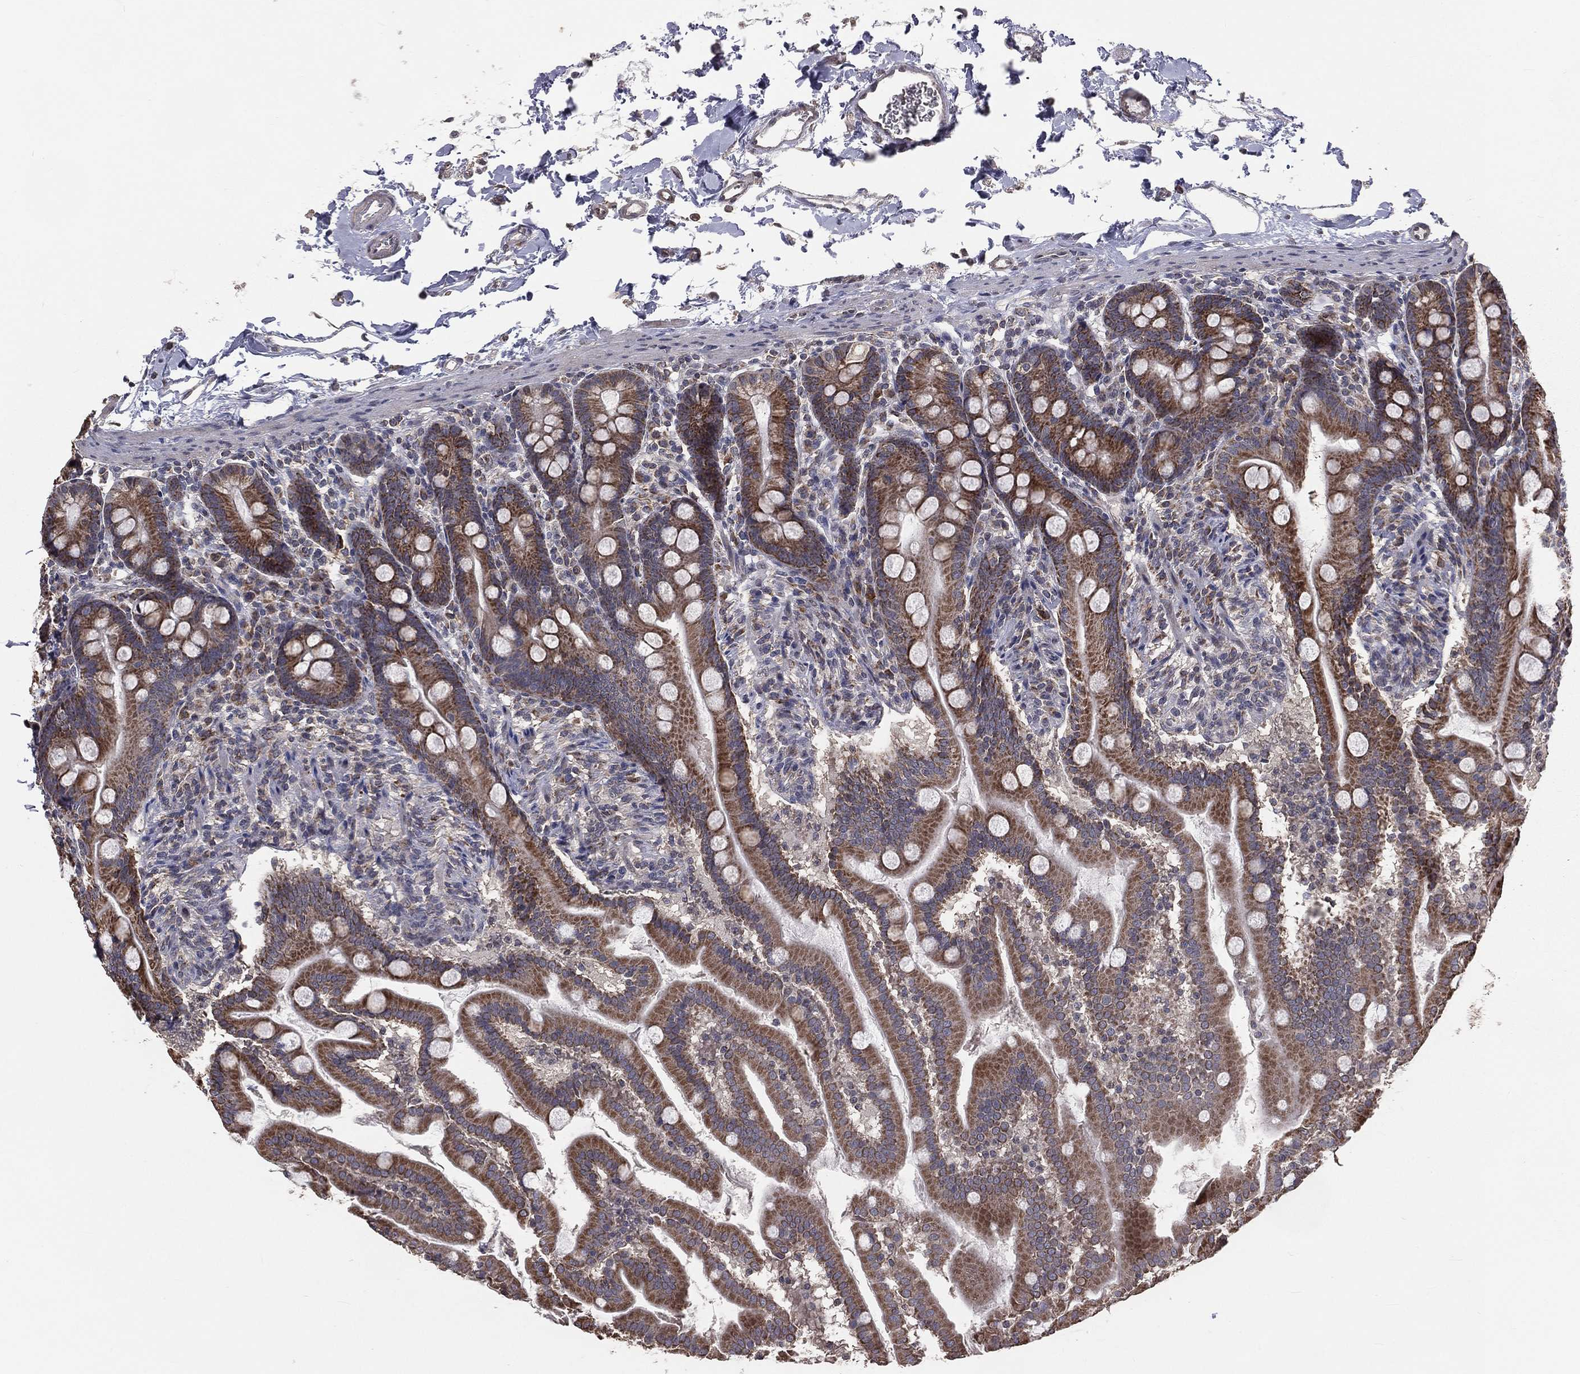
{"staining": {"intensity": "strong", "quantity": "25%-75%", "location": "cytoplasmic/membranous"}, "tissue": "small intestine", "cell_type": "Glandular cells", "image_type": "normal", "snomed": [{"axis": "morphology", "description": "Normal tissue, NOS"}, {"axis": "topography", "description": "Small intestine"}], "caption": "Human small intestine stained for a protein (brown) displays strong cytoplasmic/membranous positive staining in approximately 25%-75% of glandular cells.", "gene": "MRPL46", "patient": {"sex": "female", "age": 44}}